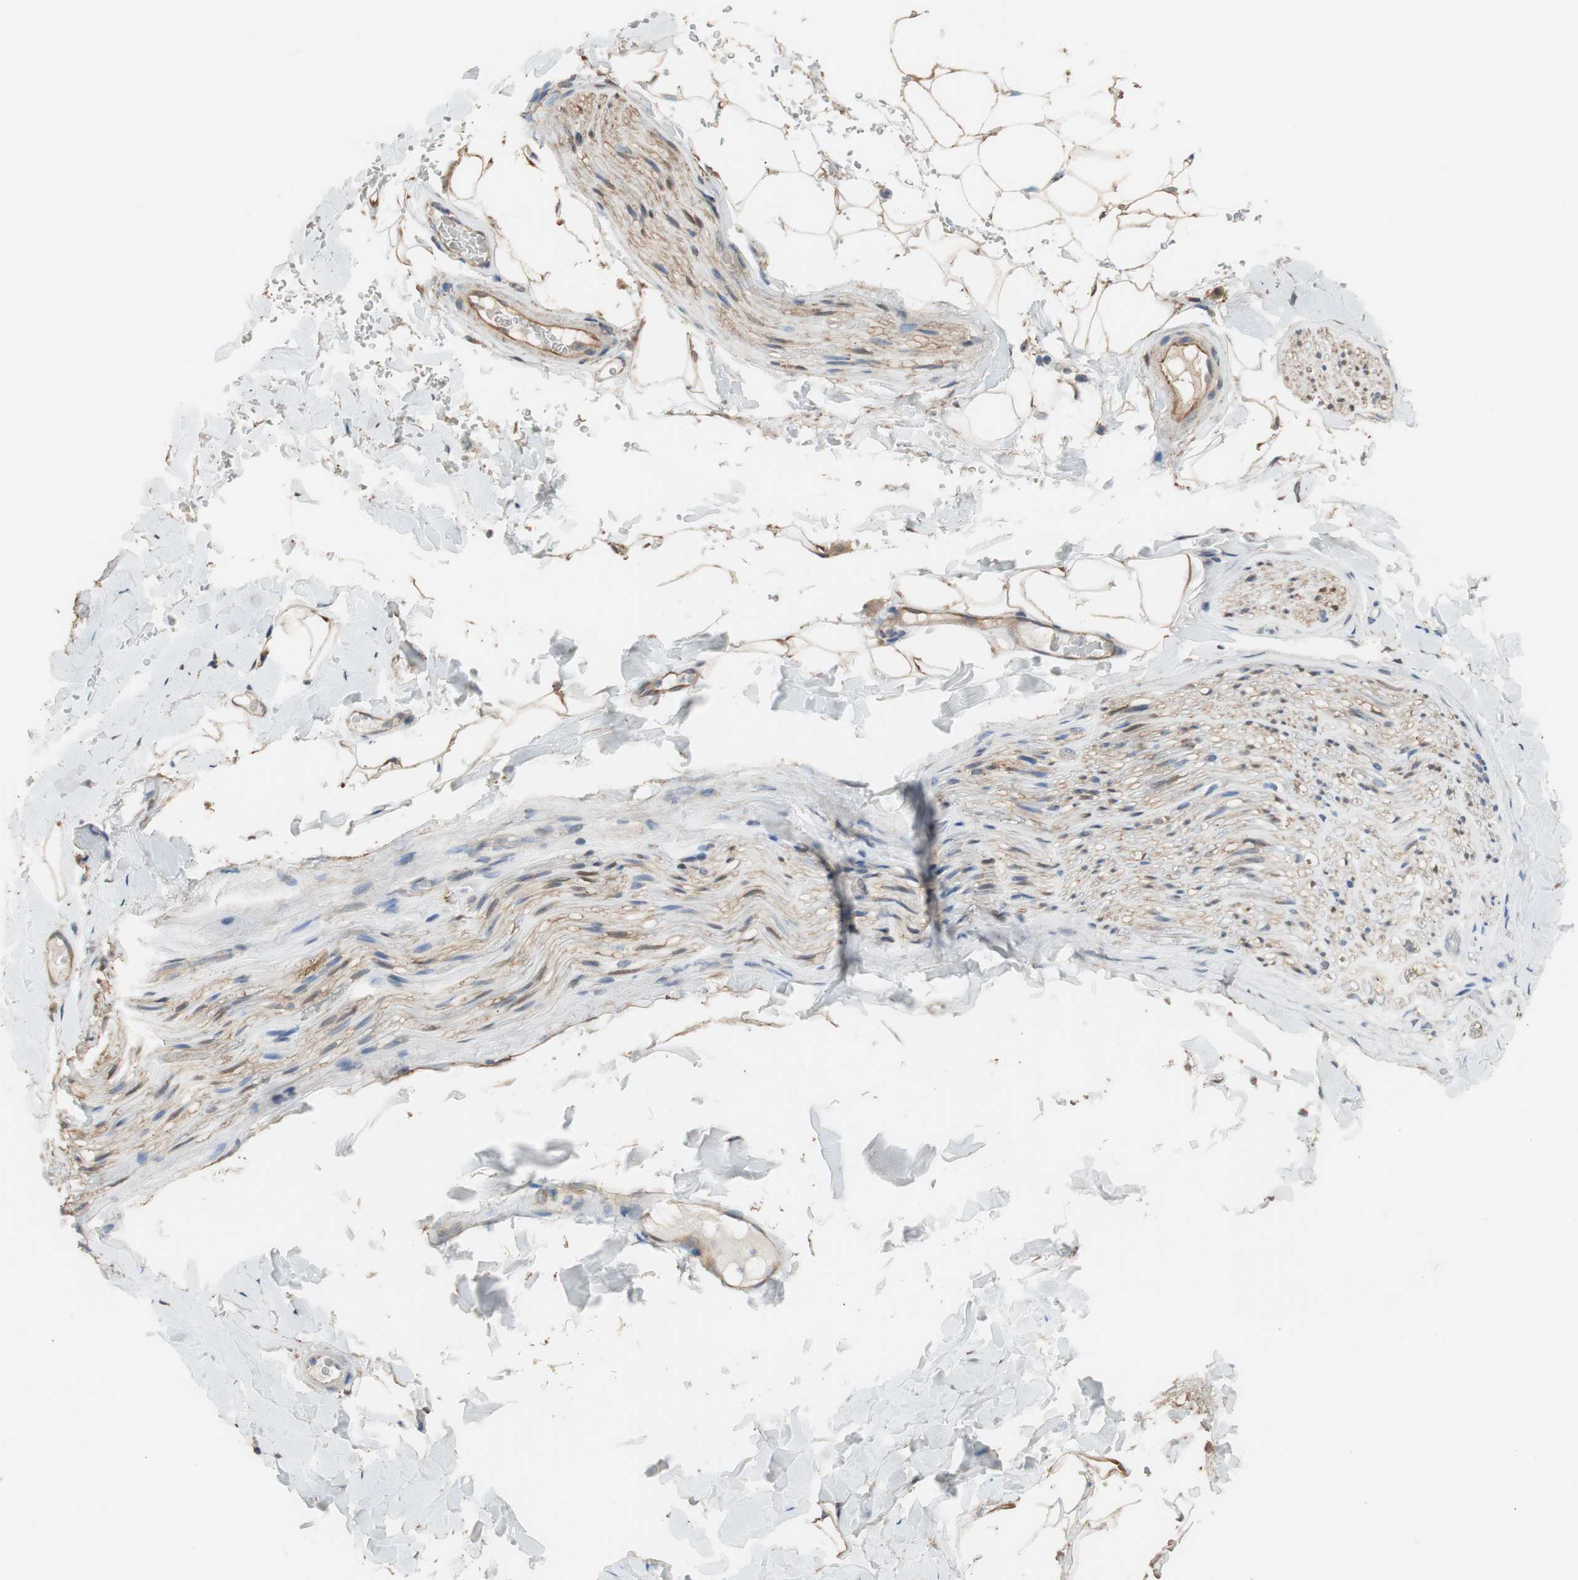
{"staining": {"intensity": "moderate", "quantity": ">75%", "location": "cytoplasmic/membranous"}, "tissue": "adipose tissue", "cell_type": "Adipocytes", "image_type": "normal", "snomed": [{"axis": "morphology", "description": "Normal tissue, NOS"}, {"axis": "topography", "description": "Peripheral nerve tissue"}], "caption": "Immunohistochemical staining of unremarkable human adipose tissue demonstrates >75% levels of moderate cytoplasmic/membranous protein expression in about >75% of adipocytes. (DAB (3,3'-diaminobenzidine) IHC with brightfield microscopy, high magnification).", "gene": "ALDH1A2", "patient": {"sex": "male", "age": 70}}